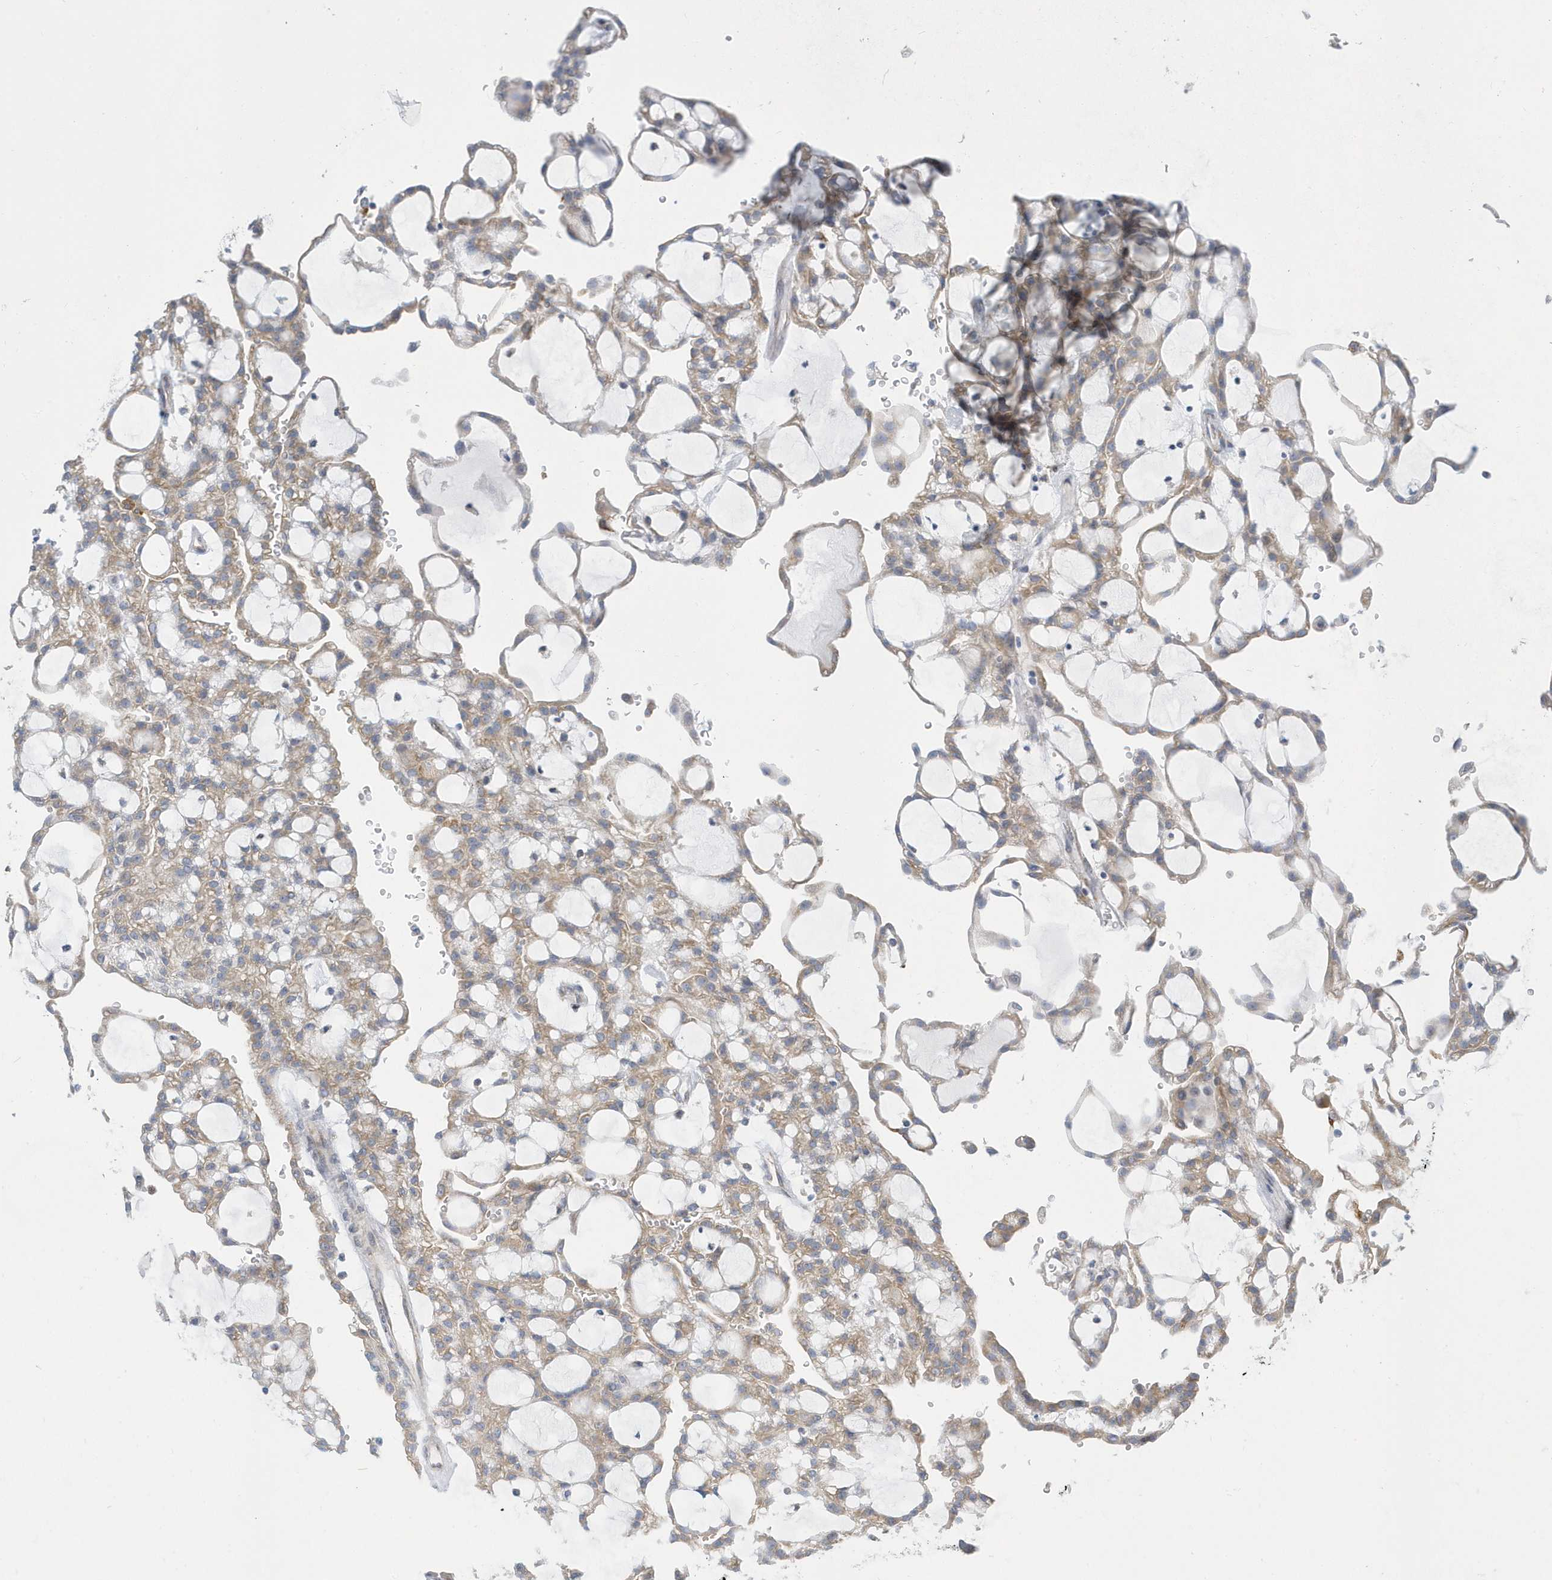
{"staining": {"intensity": "weak", "quantity": ">75%", "location": "cytoplasmic/membranous"}, "tissue": "renal cancer", "cell_type": "Tumor cells", "image_type": "cancer", "snomed": [{"axis": "morphology", "description": "Adenocarcinoma, NOS"}, {"axis": "topography", "description": "Kidney"}], "caption": "A low amount of weak cytoplasmic/membranous positivity is seen in approximately >75% of tumor cells in renal adenocarcinoma tissue.", "gene": "DCAF1", "patient": {"sex": "male", "age": 63}}